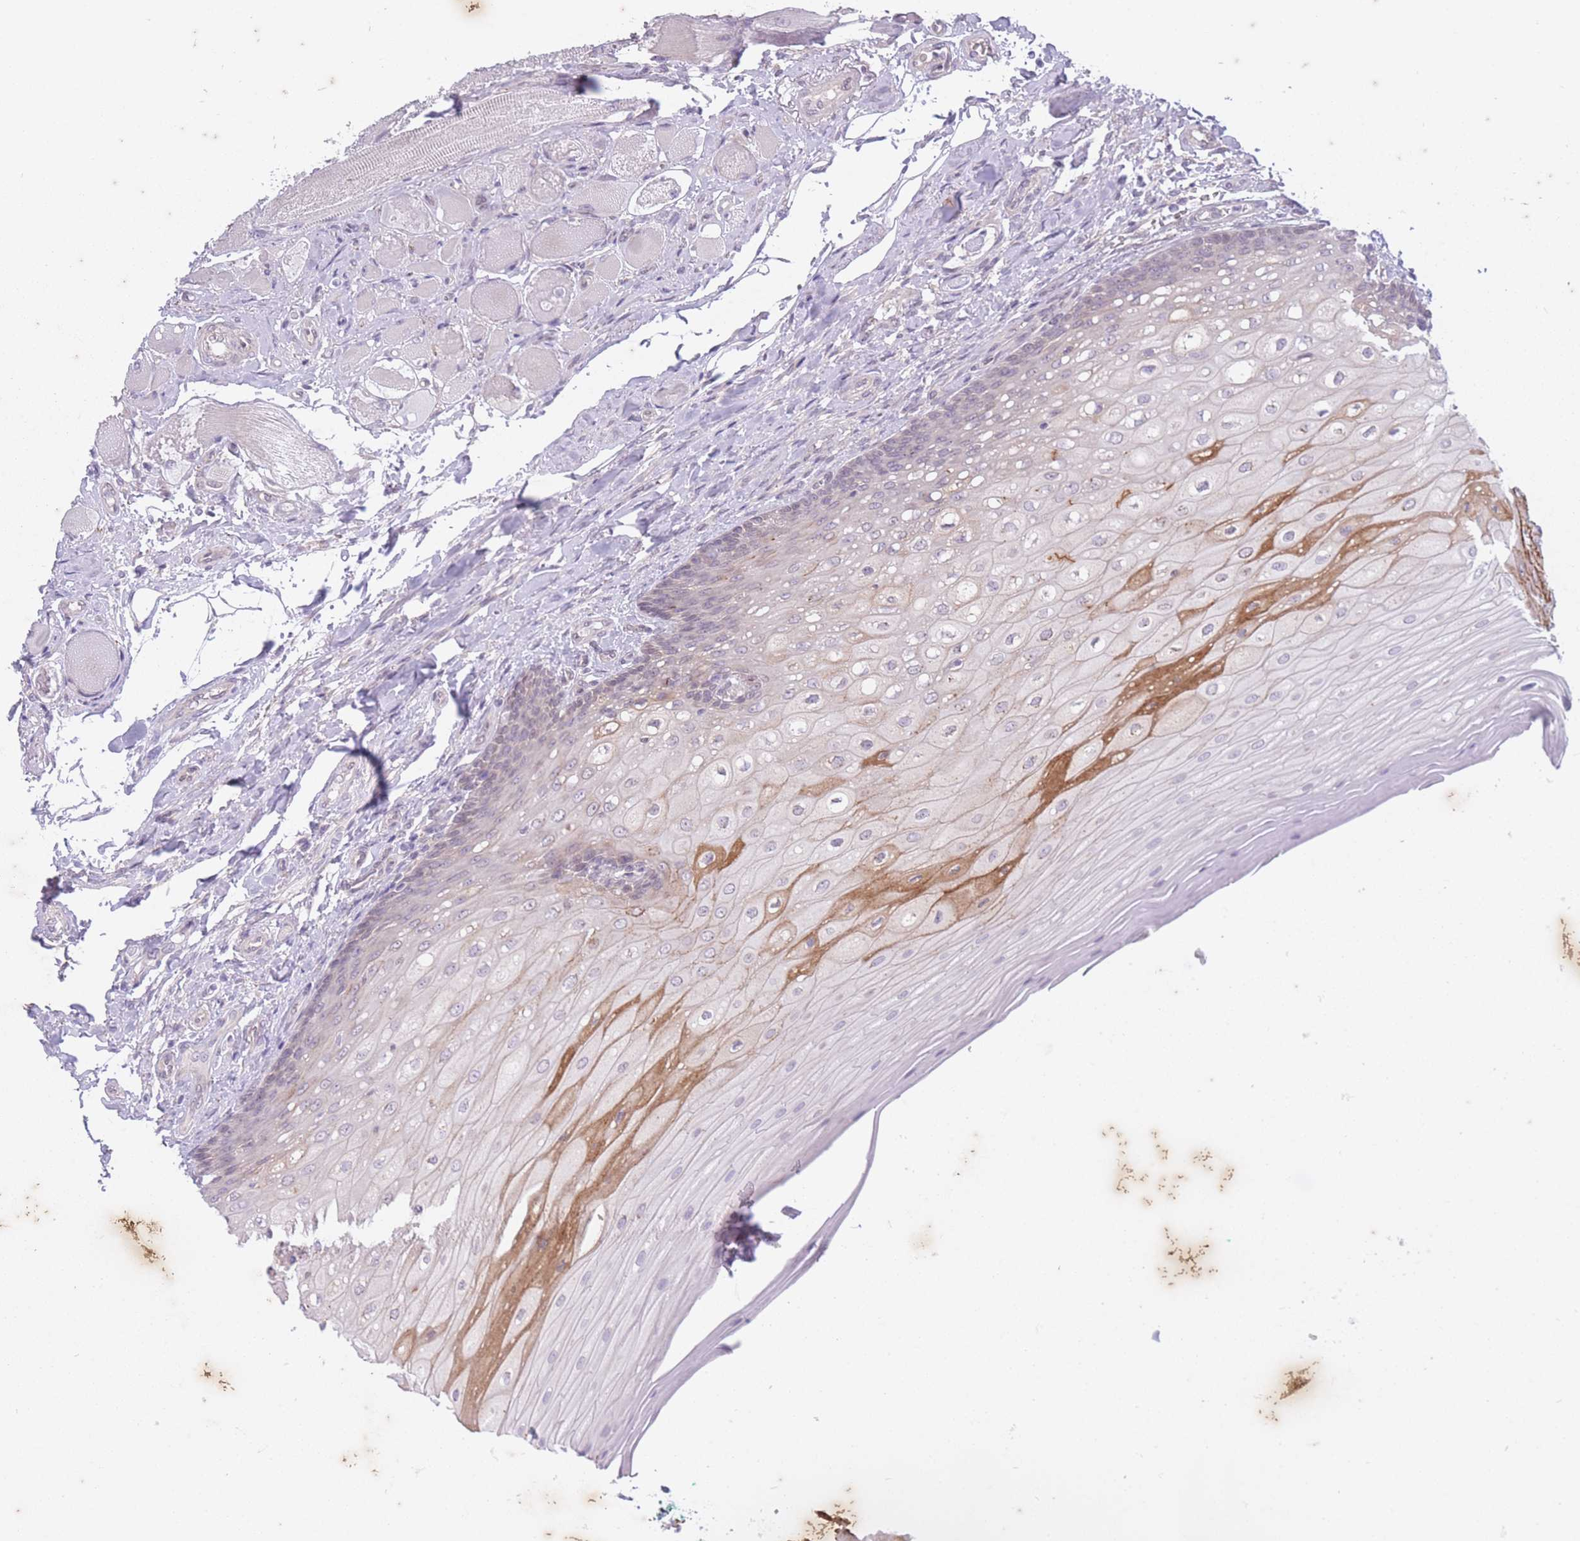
{"staining": {"intensity": "moderate", "quantity": "<25%", "location": "cytoplasmic/membranous"}, "tissue": "oral mucosa", "cell_type": "Squamous epithelial cells", "image_type": "normal", "snomed": [{"axis": "morphology", "description": "Normal tissue, NOS"}, {"axis": "morphology", "description": "Squamous cell carcinoma, NOS"}, {"axis": "topography", "description": "Oral tissue"}, {"axis": "topography", "description": "Tounge, NOS"}, {"axis": "topography", "description": "Head-Neck"}], "caption": "Squamous epithelial cells exhibit low levels of moderate cytoplasmic/membranous staining in approximately <25% of cells in benign human oral mucosa. (DAB IHC, brown staining for protein, blue staining for nuclei).", "gene": "ARPIN", "patient": {"sex": "male", "age": 79}}